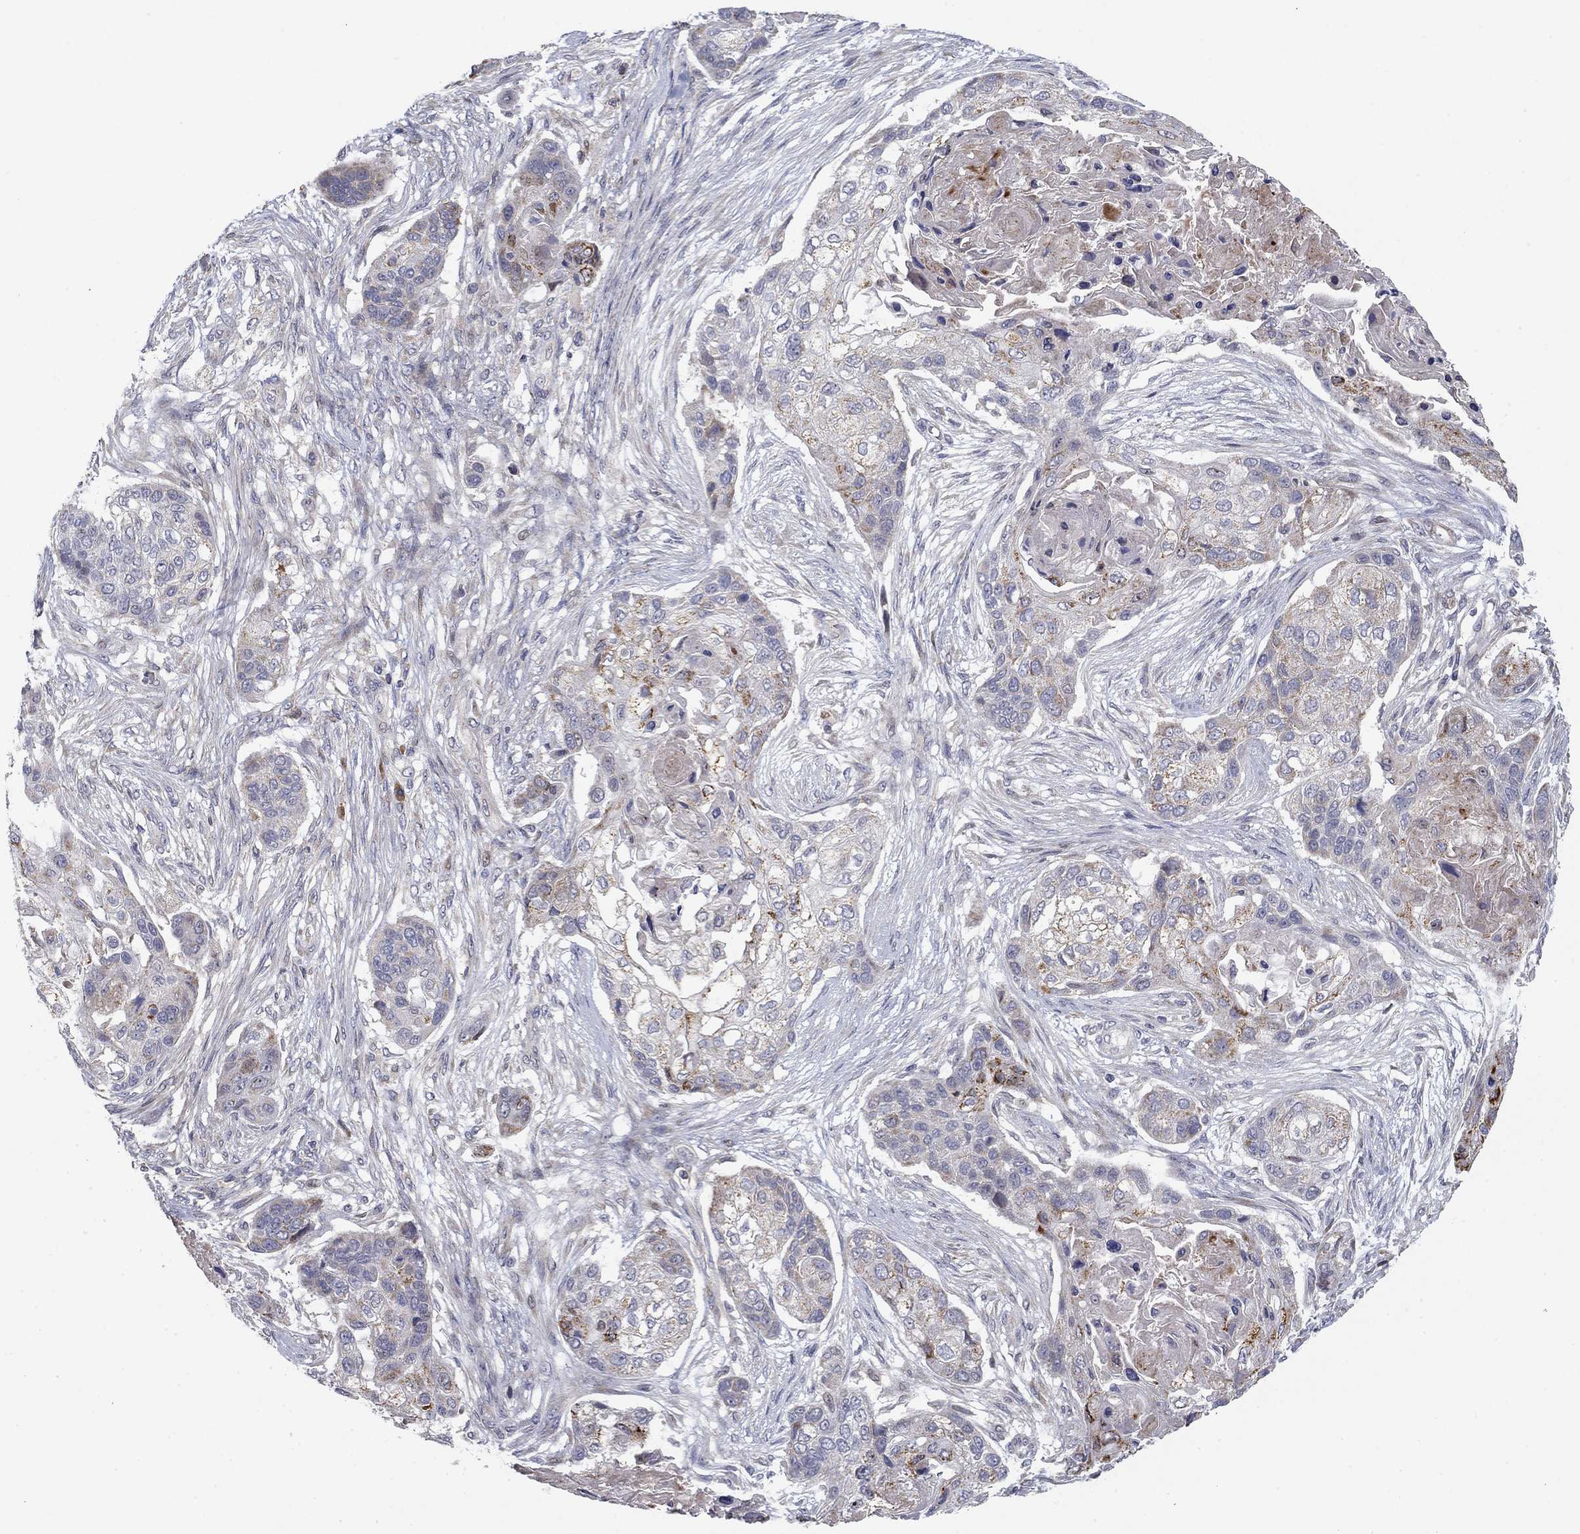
{"staining": {"intensity": "negative", "quantity": "none", "location": "none"}, "tissue": "lung cancer", "cell_type": "Tumor cells", "image_type": "cancer", "snomed": [{"axis": "morphology", "description": "Squamous cell carcinoma, NOS"}, {"axis": "topography", "description": "Lung"}], "caption": "Immunohistochemical staining of lung cancer displays no significant staining in tumor cells.", "gene": "MMAA", "patient": {"sex": "male", "age": 69}}